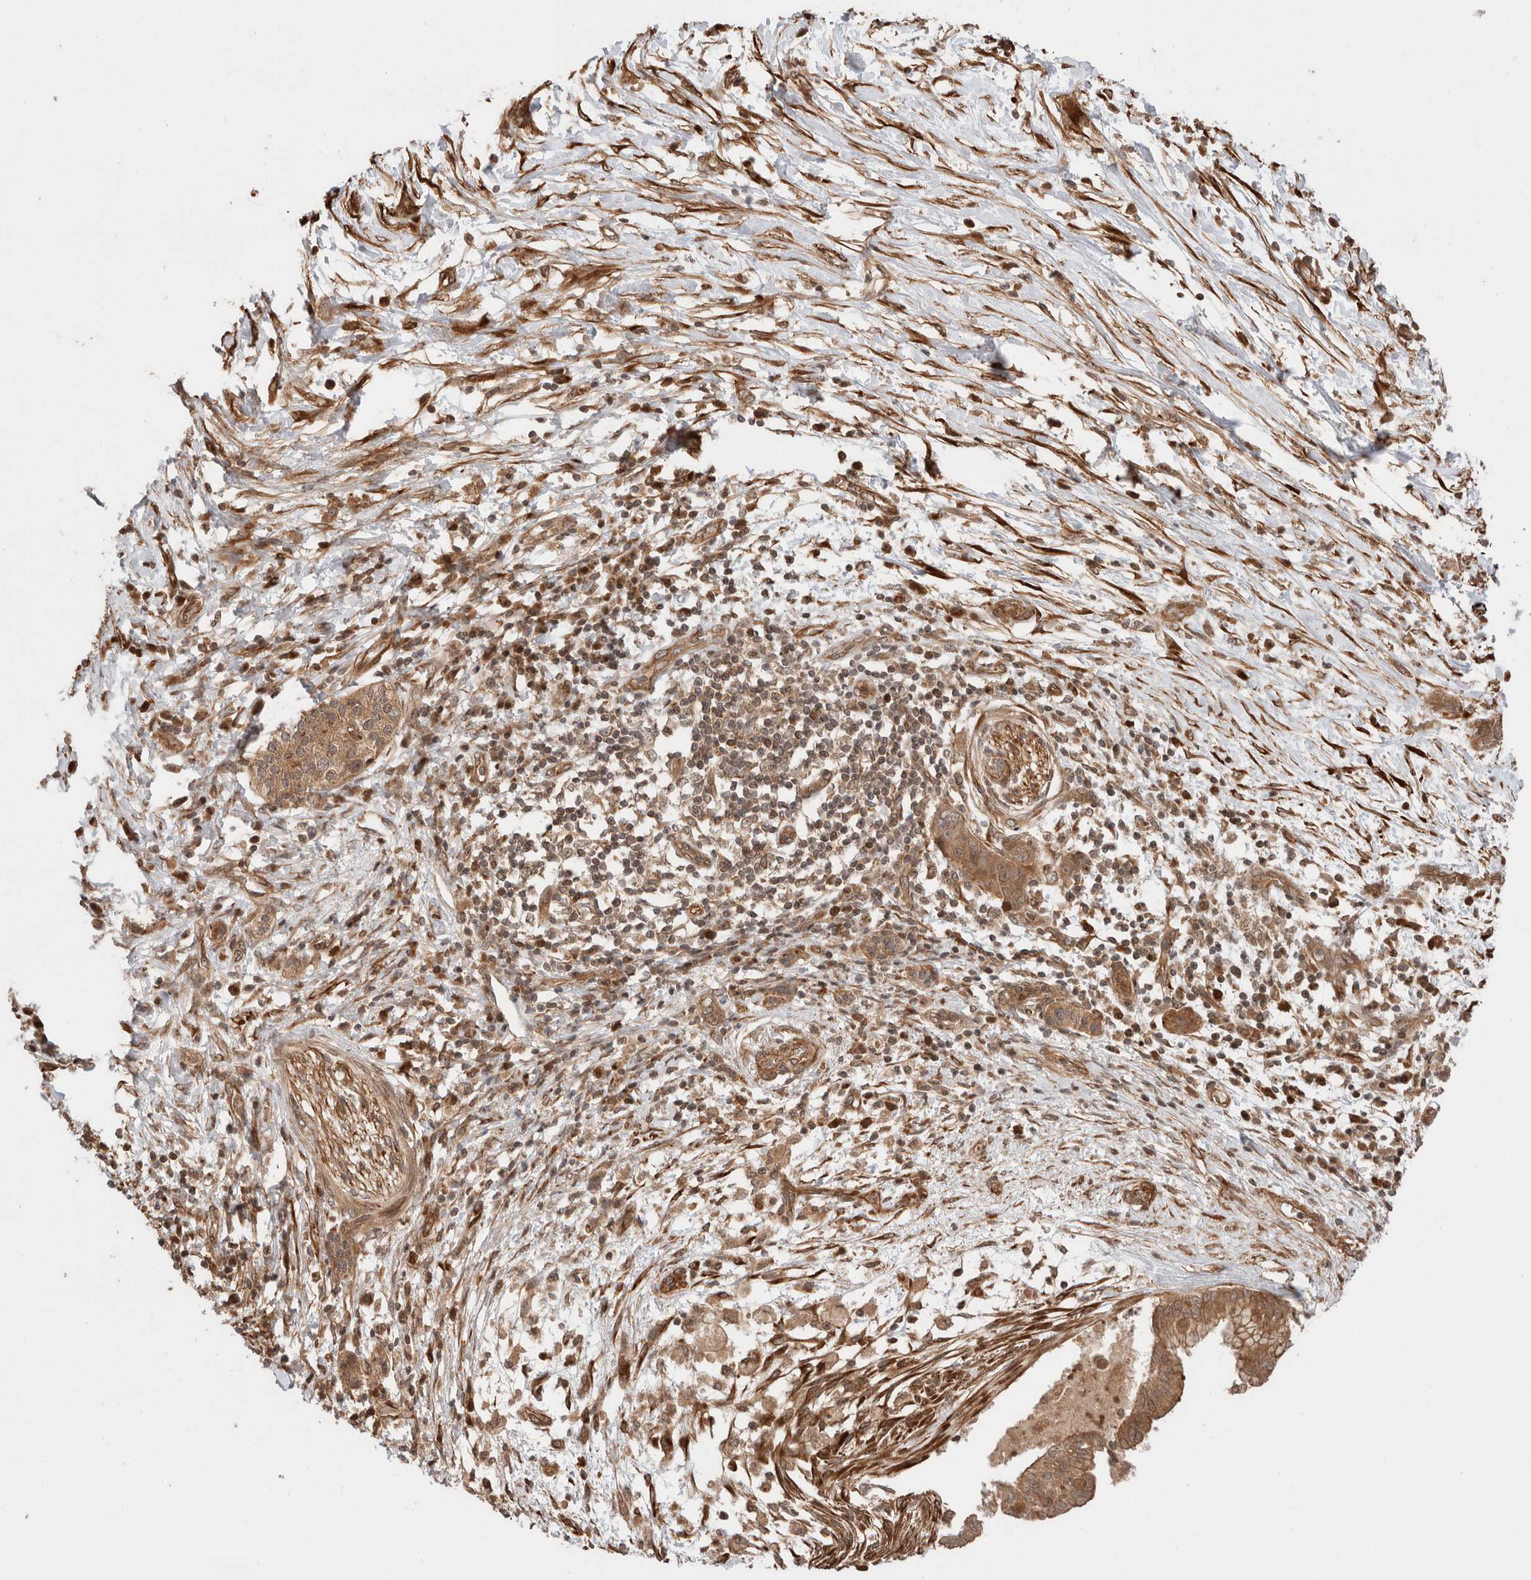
{"staining": {"intensity": "moderate", "quantity": ">75%", "location": "cytoplasmic/membranous"}, "tissue": "pancreatic cancer", "cell_type": "Tumor cells", "image_type": "cancer", "snomed": [{"axis": "morphology", "description": "Adenocarcinoma, NOS"}, {"axis": "topography", "description": "Pancreas"}], "caption": "Immunohistochemistry staining of pancreatic cancer, which displays medium levels of moderate cytoplasmic/membranous positivity in about >75% of tumor cells indicating moderate cytoplasmic/membranous protein expression. The staining was performed using DAB (3,3'-diaminobenzidine) (brown) for protein detection and nuclei were counterstained in hematoxylin (blue).", "gene": "ZNF649", "patient": {"sex": "female", "age": 78}}